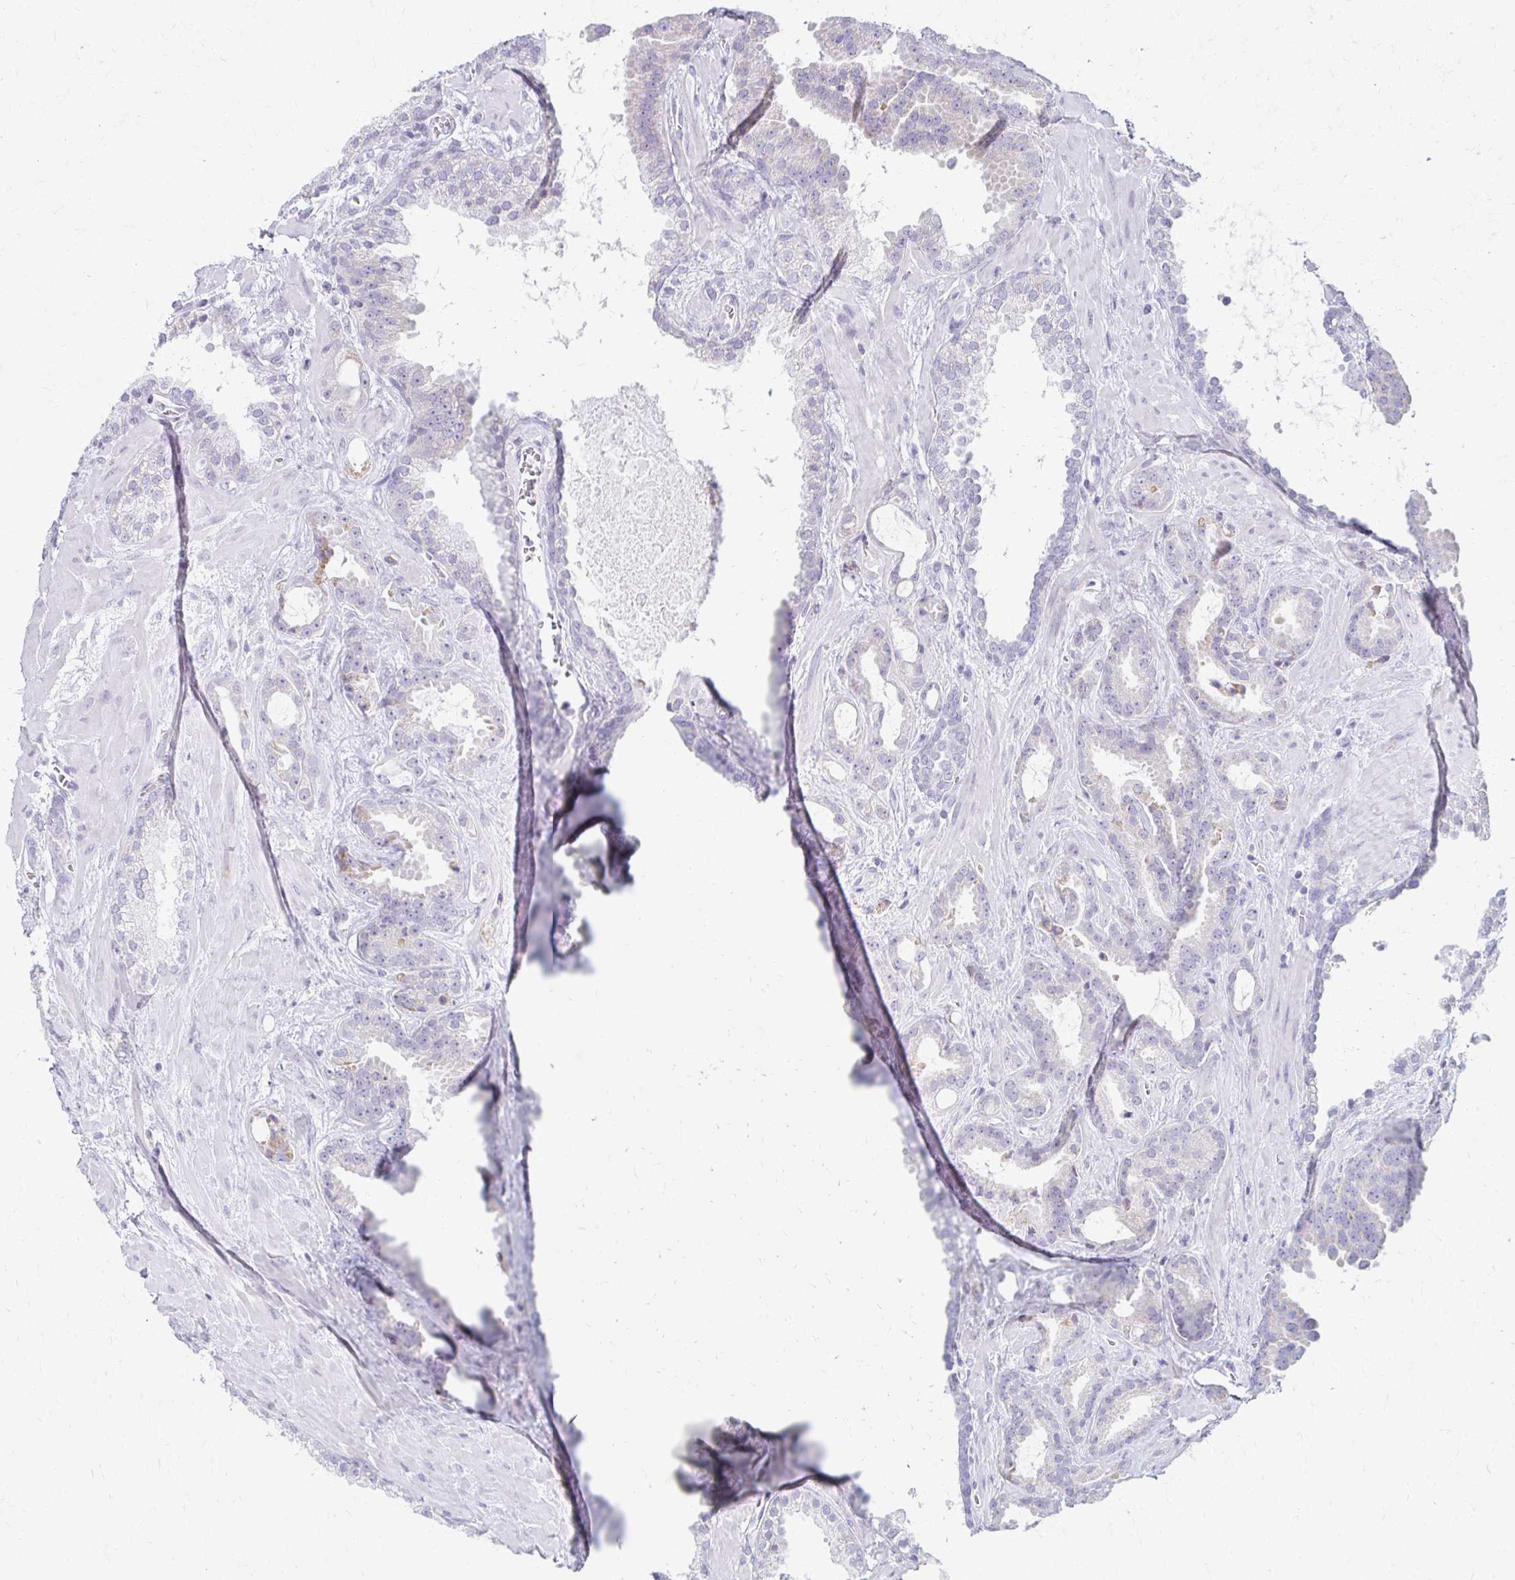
{"staining": {"intensity": "negative", "quantity": "none", "location": "none"}, "tissue": "prostate cancer", "cell_type": "Tumor cells", "image_type": "cancer", "snomed": [{"axis": "morphology", "description": "Adenocarcinoma, Low grade"}, {"axis": "topography", "description": "Prostate"}], "caption": "High magnification brightfield microscopy of prostate cancer stained with DAB (3,3'-diaminobenzidine) (brown) and counterstained with hematoxylin (blue): tumor cells show no significant expression.", "gene": "FCGR2B", "patient": {"sex": "male", "age": 62}}